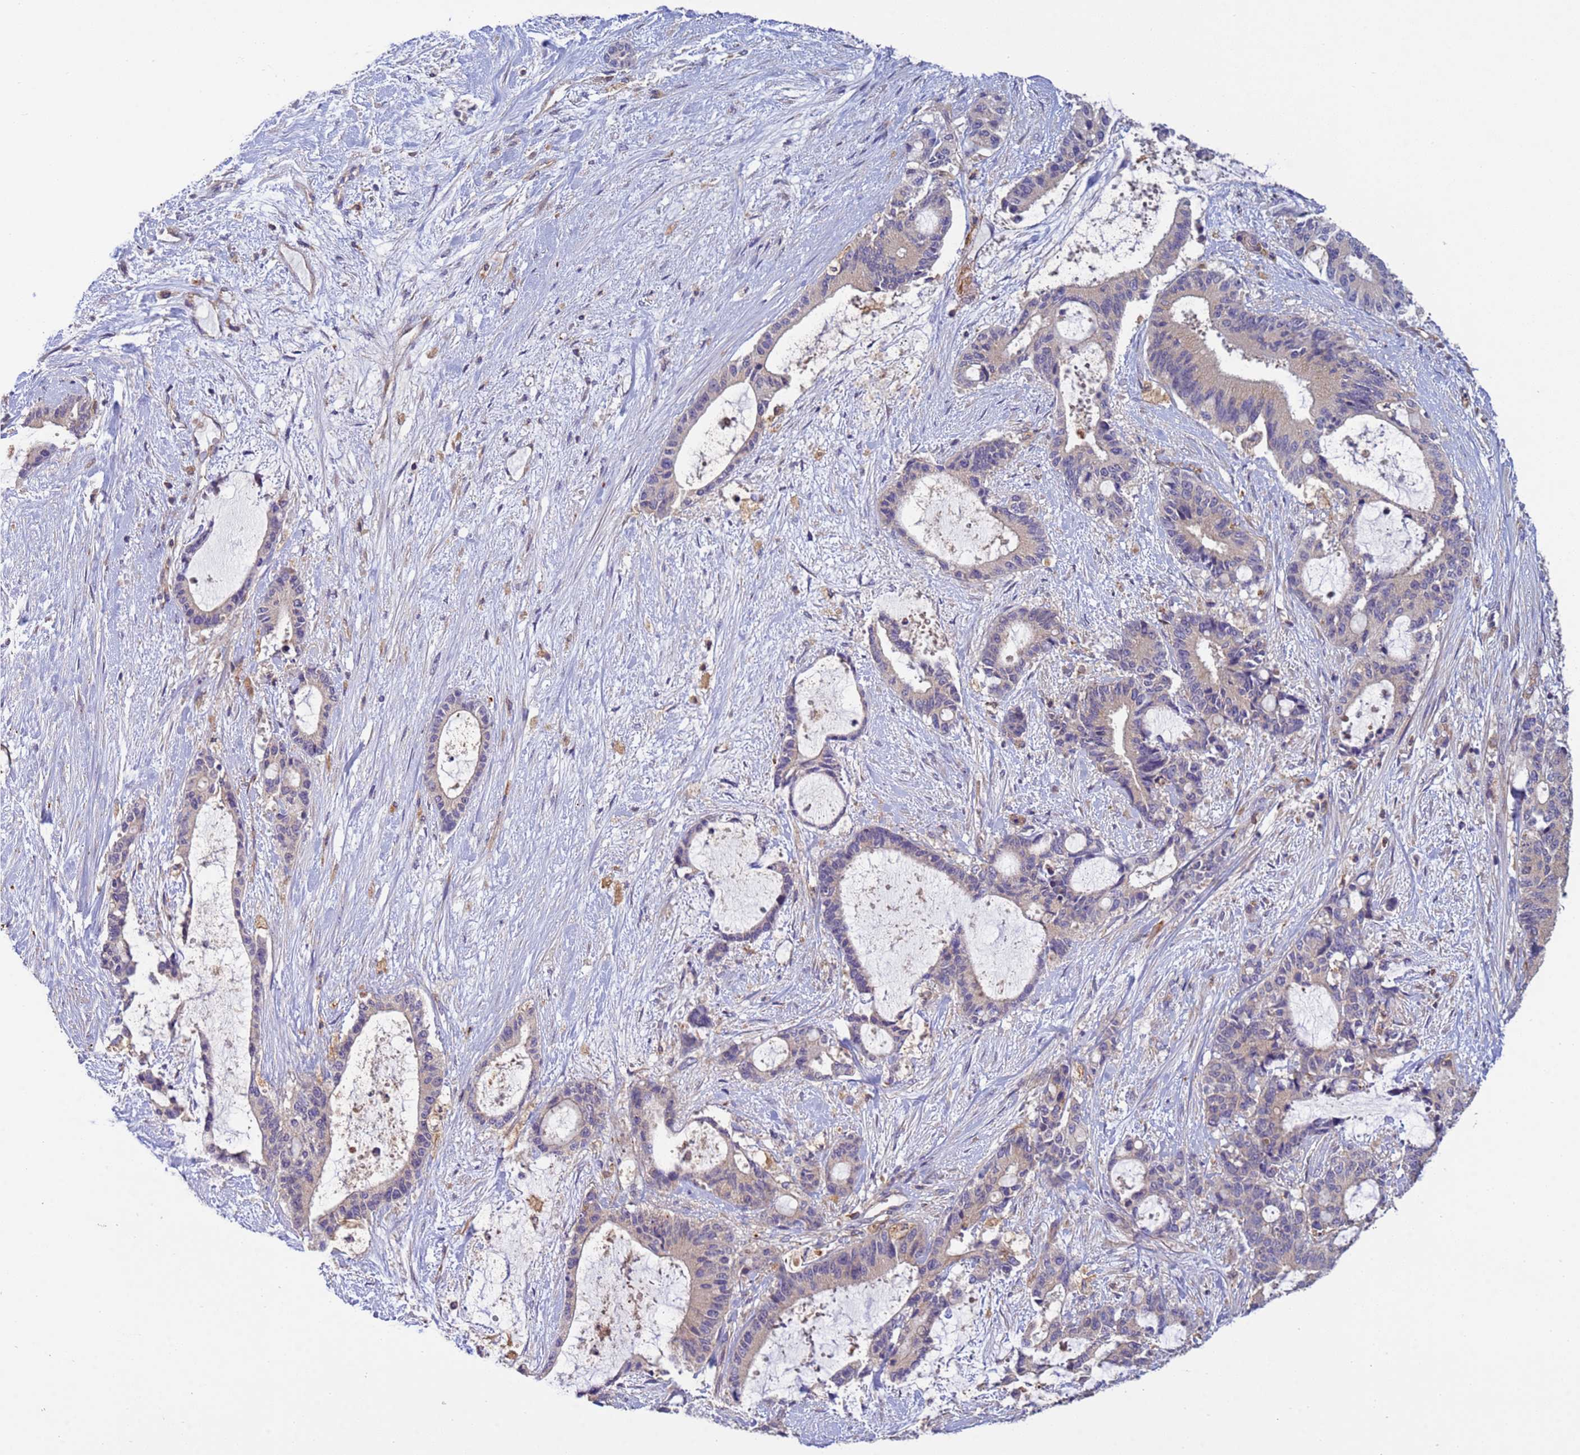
{"staining": {"intensity": "negative", "quantity": "none", "location": "none"}, "tissue": "liver cancer", "cell_type": "Tumor cells", "image_type": "cancer", "snomed": [{"axis": "morphology", "description": "Normal tissue, NOS"}, {"axis": "morphology", "description": "Cholangiocarcinoma"}, {"axis": "topography", "description": "Liver"}, {"axis": "topography", "description": "Peripheral nerve tissue"}], "caption": "This is an immunohistochemistry micrograph of human liver cholangiocarcinoma. There is no positivity in tumor cells.", "gene": "RAB10", "patient": {"sex": "female", "age": 73}}